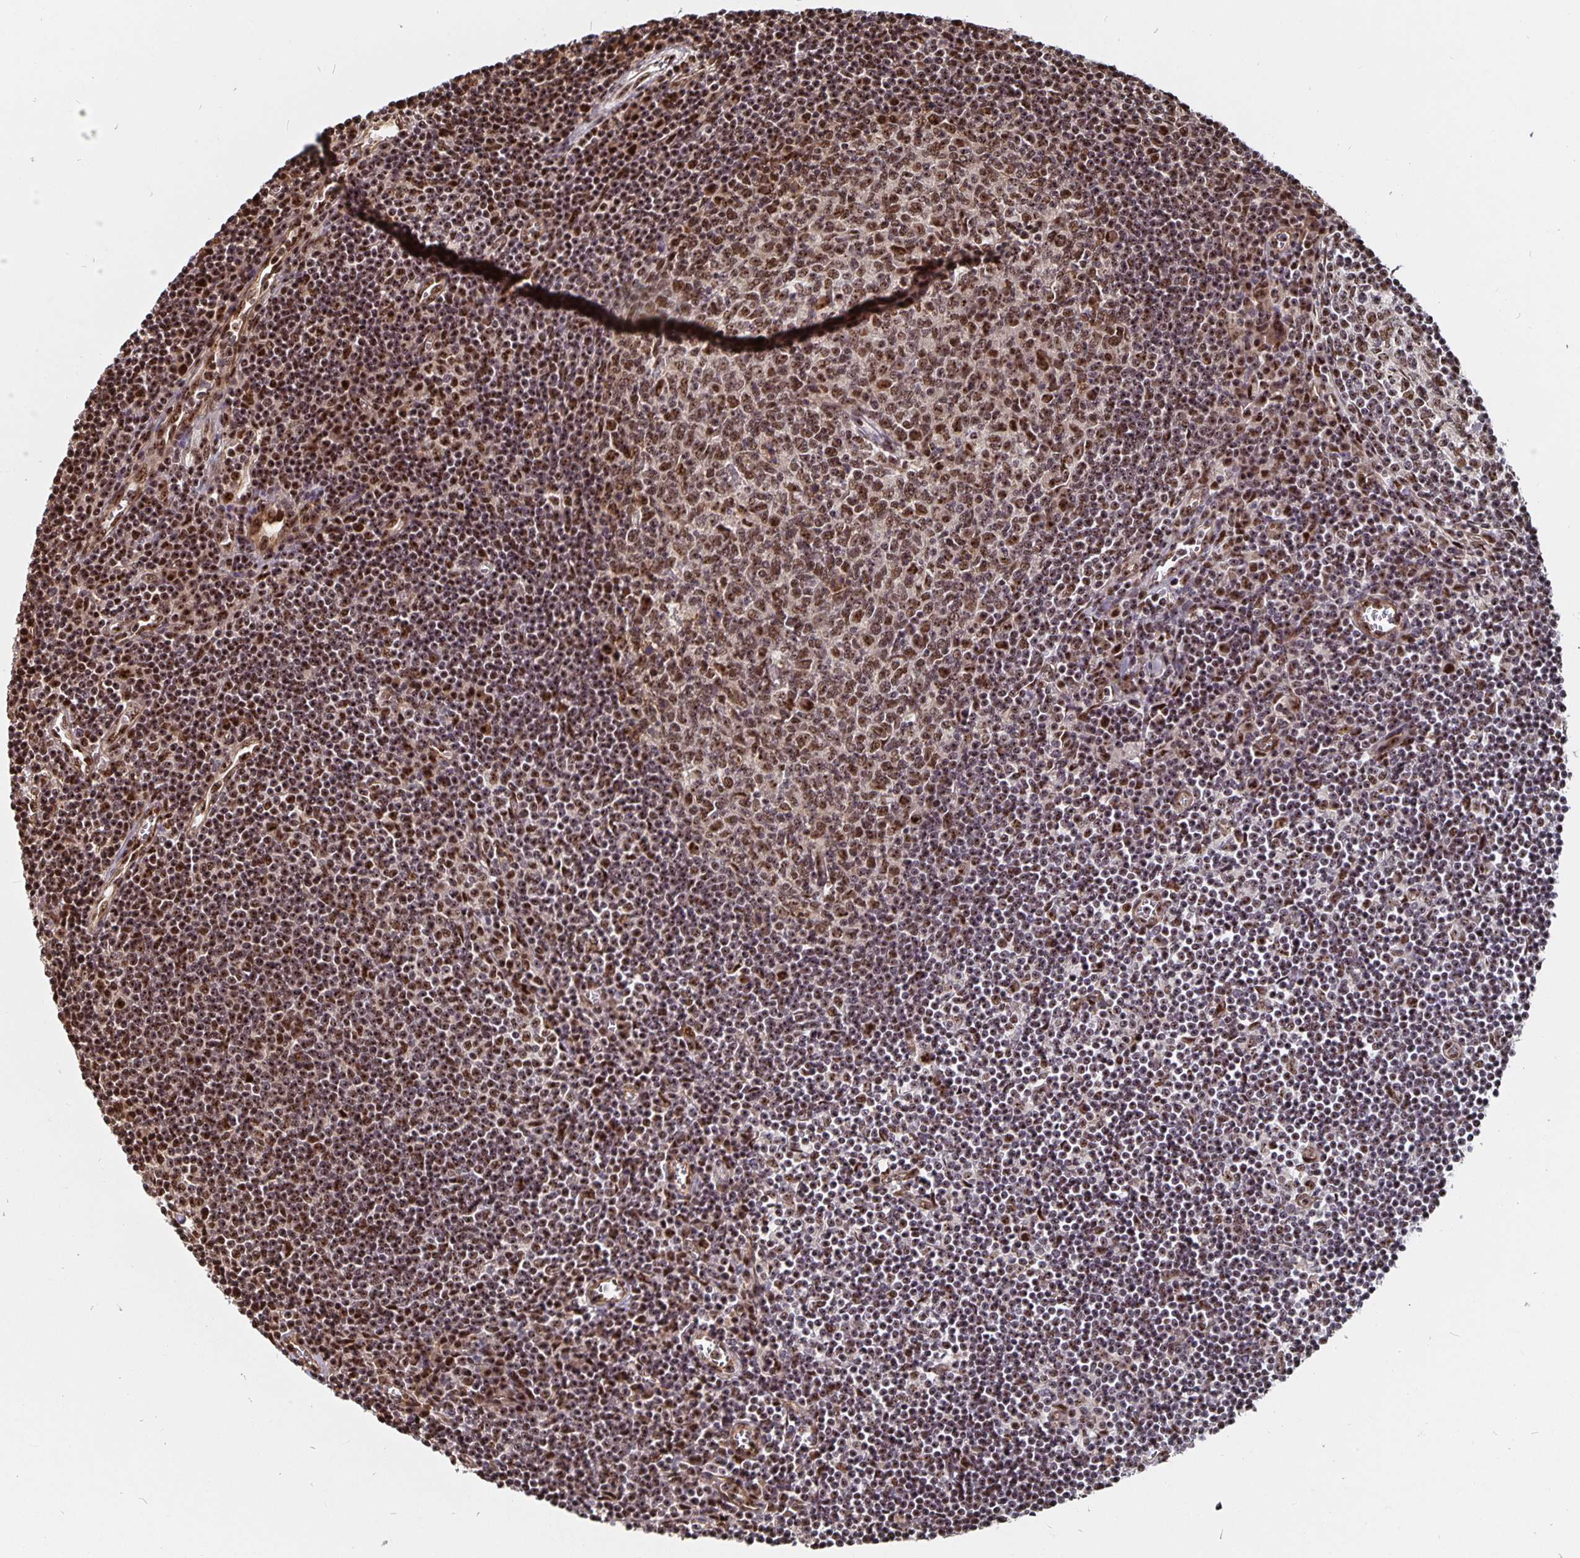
{"staining": {"intensity": "moderate", "quantity": ">75%", "location": "nuclear"}, "tissue": "lymph node", "cell_type": "Germinal center cells", "image_type": "normal", "snomed": [{"axis": "morphology", "description": "Normal tissue, NOS"}, {"axis": "topography", "description": "Lymph node"}], "caption": "Protein analysis of benign lymph node displays moderate nuclear staining in about >75% of germinal center cells.", "gene": "LAS1L", "patient": {"sex": "male", "age": 67}}